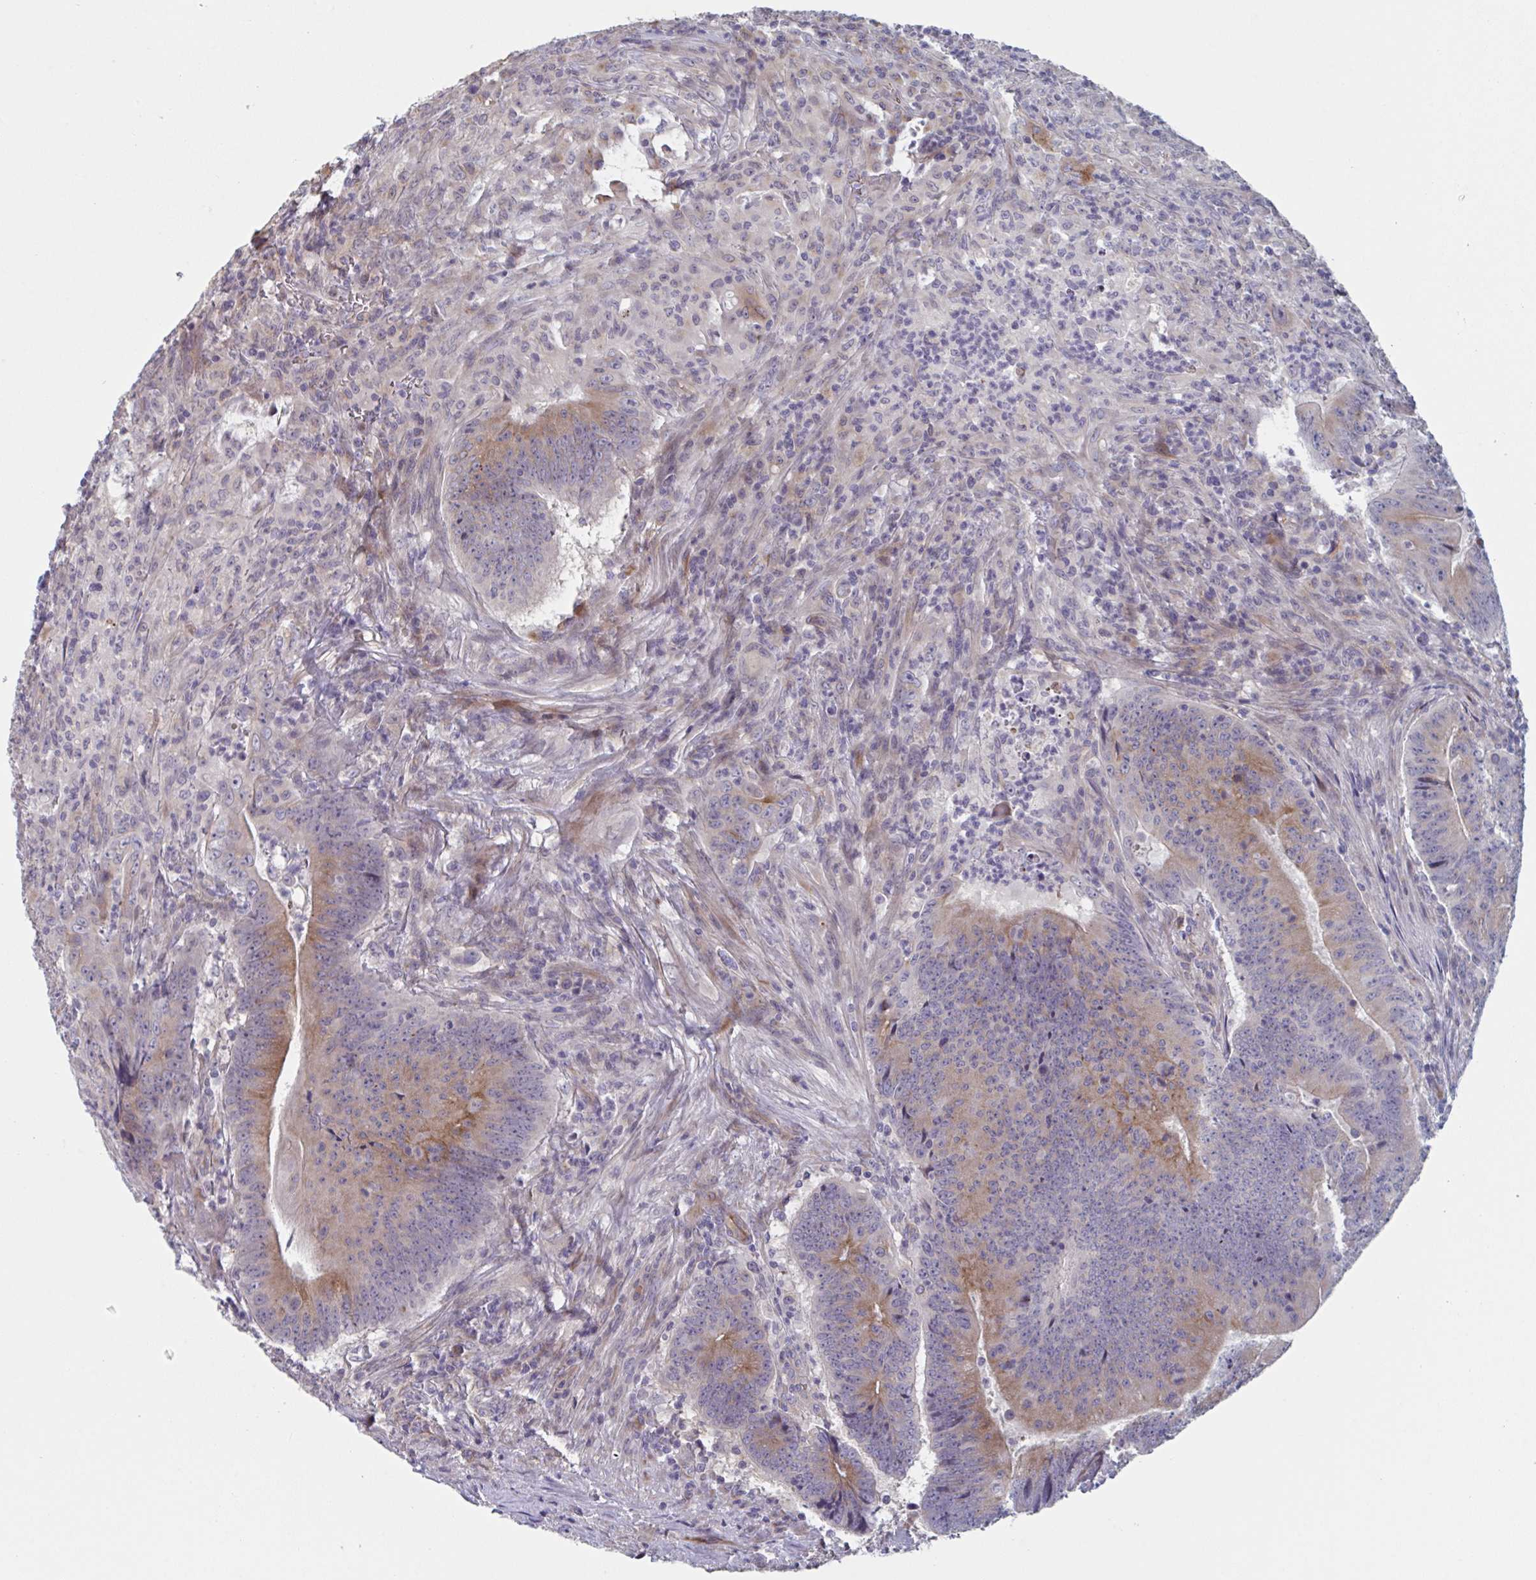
{"staining": {"intensity": "moderate", "quantity": ">75%", "location": "cytoplasmic/membranous"}, "tissue": "colorectal cancer", "cell_type": "Tumor cells", "image_type": "cancer", "snomed": [{"axis": "morphology", "description": "Adenocarcinoma, NOS"}, {"axis": "topography", "description": "Colon"}], "caption": "Protein expression analysis of colorectal adenocarcinoma displays moderate cytoplasmic/membranous positivity in approximately >75% of tumor cells.", "gene": "TNFSF10", "patient": {"sex": "female", "age": 87}}